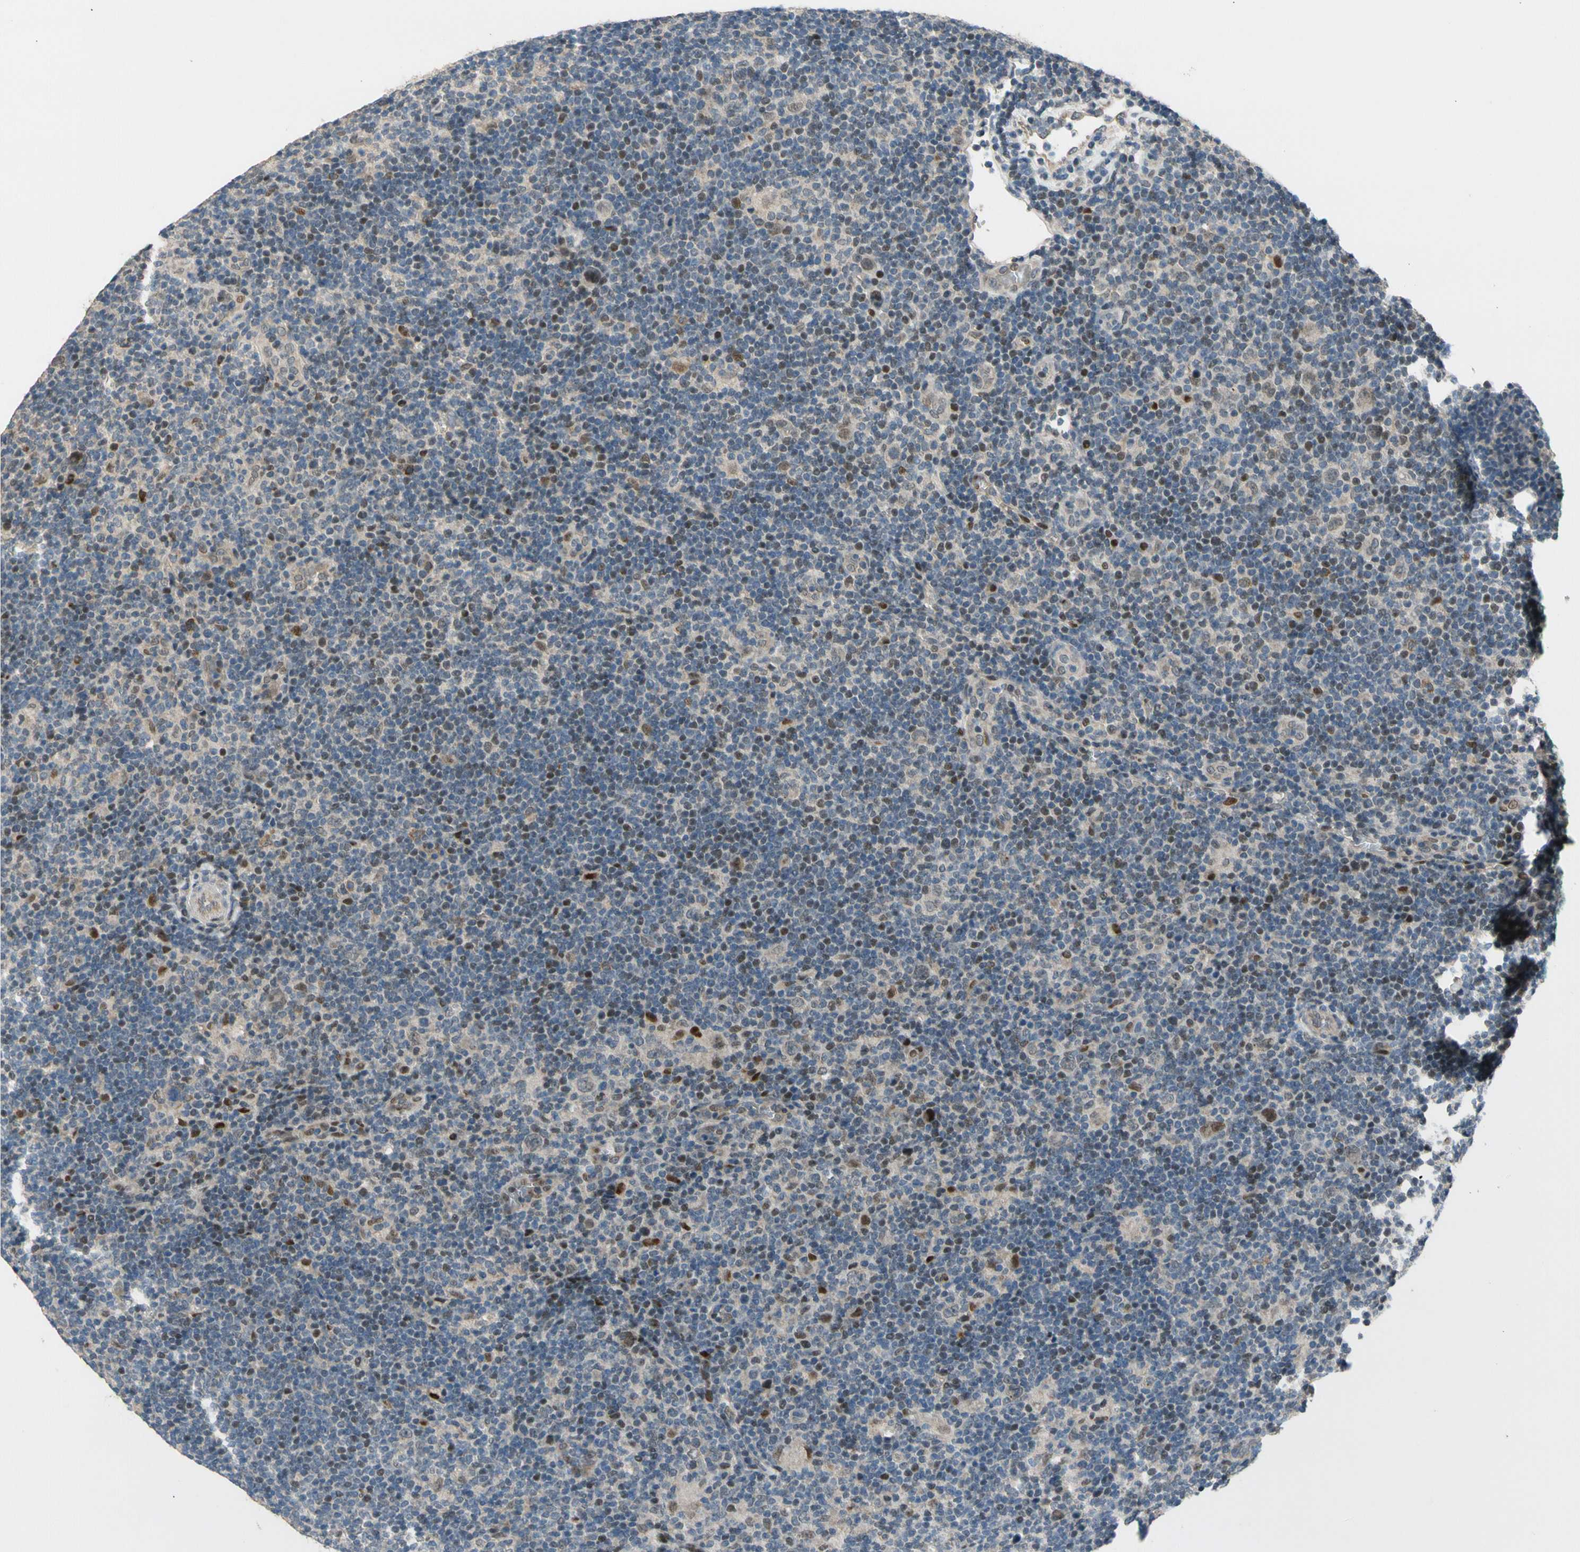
{"staining": {"intensity": "weak", "quantity": ">75%", "location": "cytoplasmic/membranous"}, "tissue": "lymphoma", "cell_type": "Tumor cells", "image_type": "cancer", "snomed": [{"axis": "morphology", "description": "Hodgkin's disease, NOS"}, {"axis": "topography", "description": "Lymph node"}], "caption": "Protein staining of lymphoma tissue reveals weak cytoplasmic/membranous expression in about >75% of tumor cells.", "gene": "ZNF184", "patient": {"sex": "female", "age": 57}}